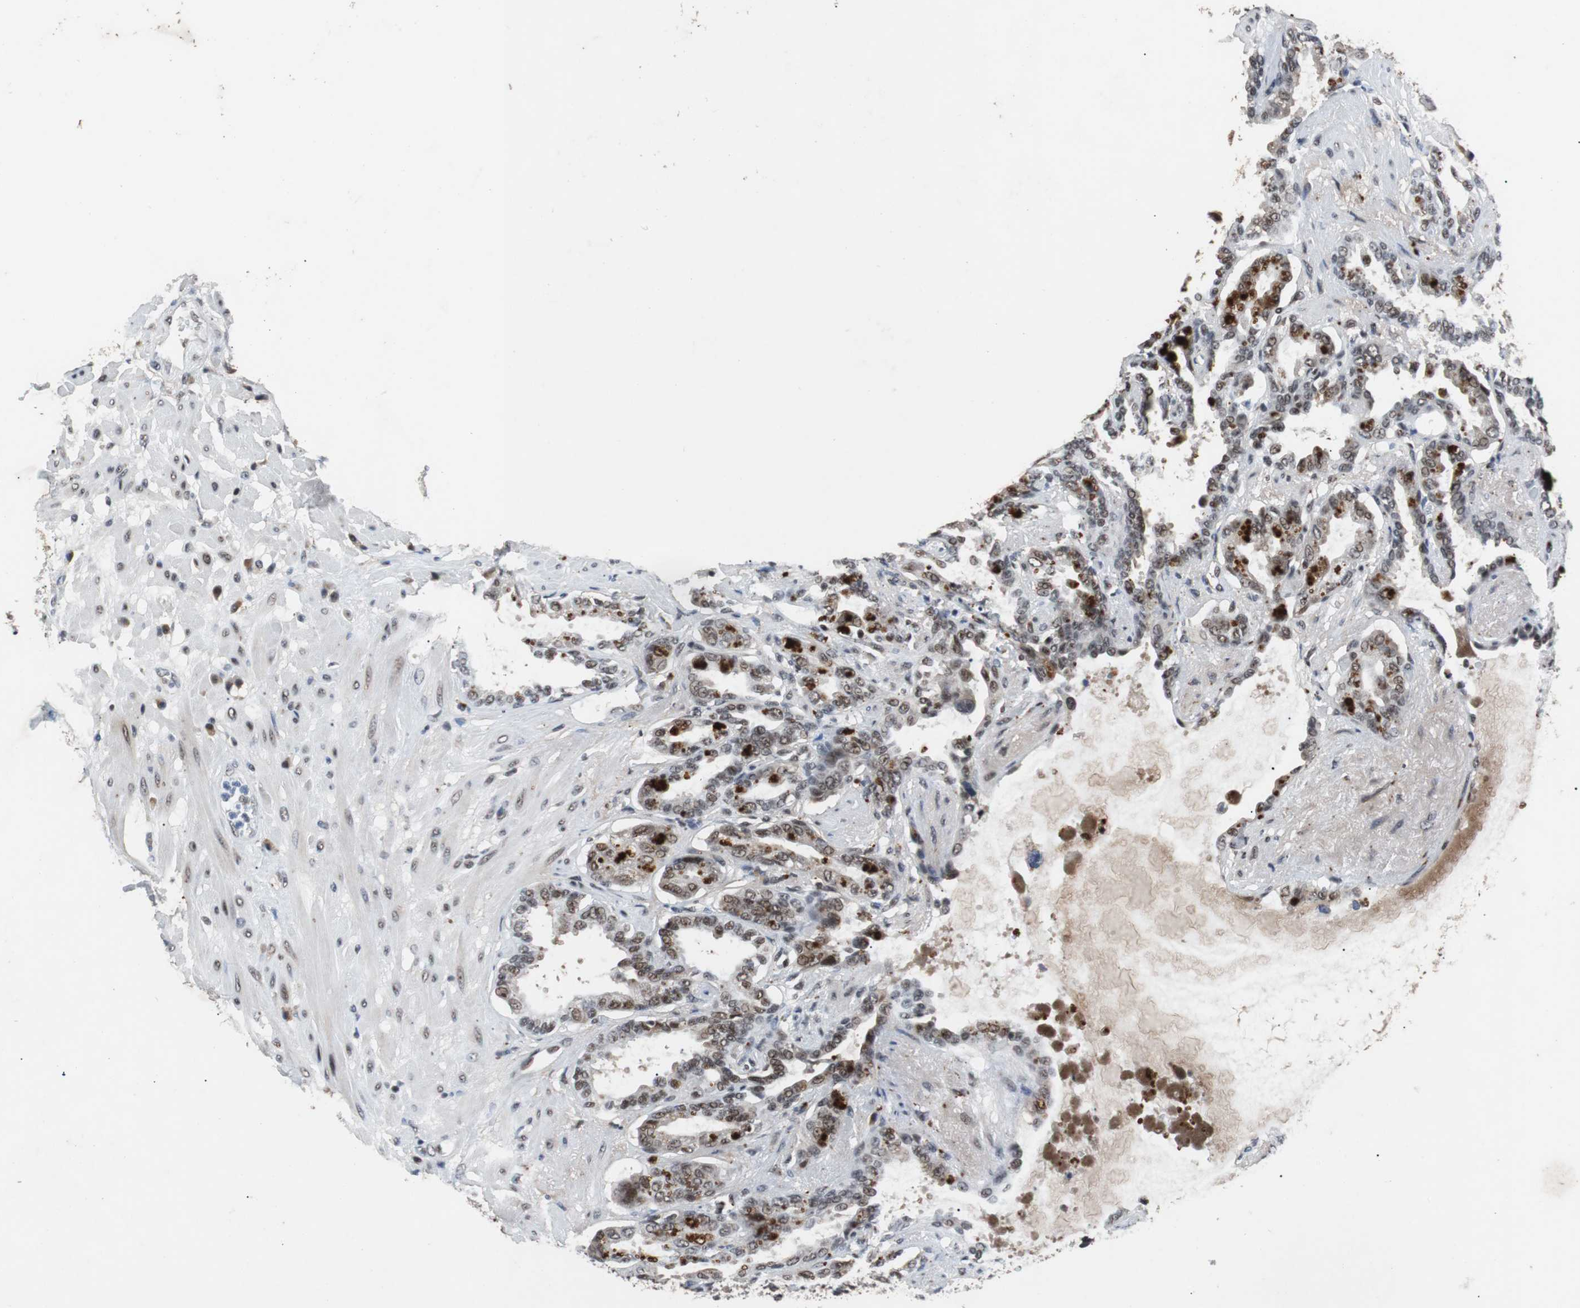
{"staining": {"intensity": "moderate", "quantity": "25%-75%", "location": "nuclear"}, "tissue": "seminal vesicle", "cell_type": "Glandular cells", "image_type": "normal", "snomed": [{"axis": "morphology", "description": "Normal tissue, NOS"}, {"axis": "topography", "description": "Seminal veicle"}], "caption": "Immunohistochemical staining of benign human seminal vesicle displays medium levels of moderate nuclear expression in approximately 25%-75% of glandular cells. (brown staining indicates protein expression, while blue staining denotes nuclei).", "gene": "USP28", "patient": {"sex": "male", "age": 61}}